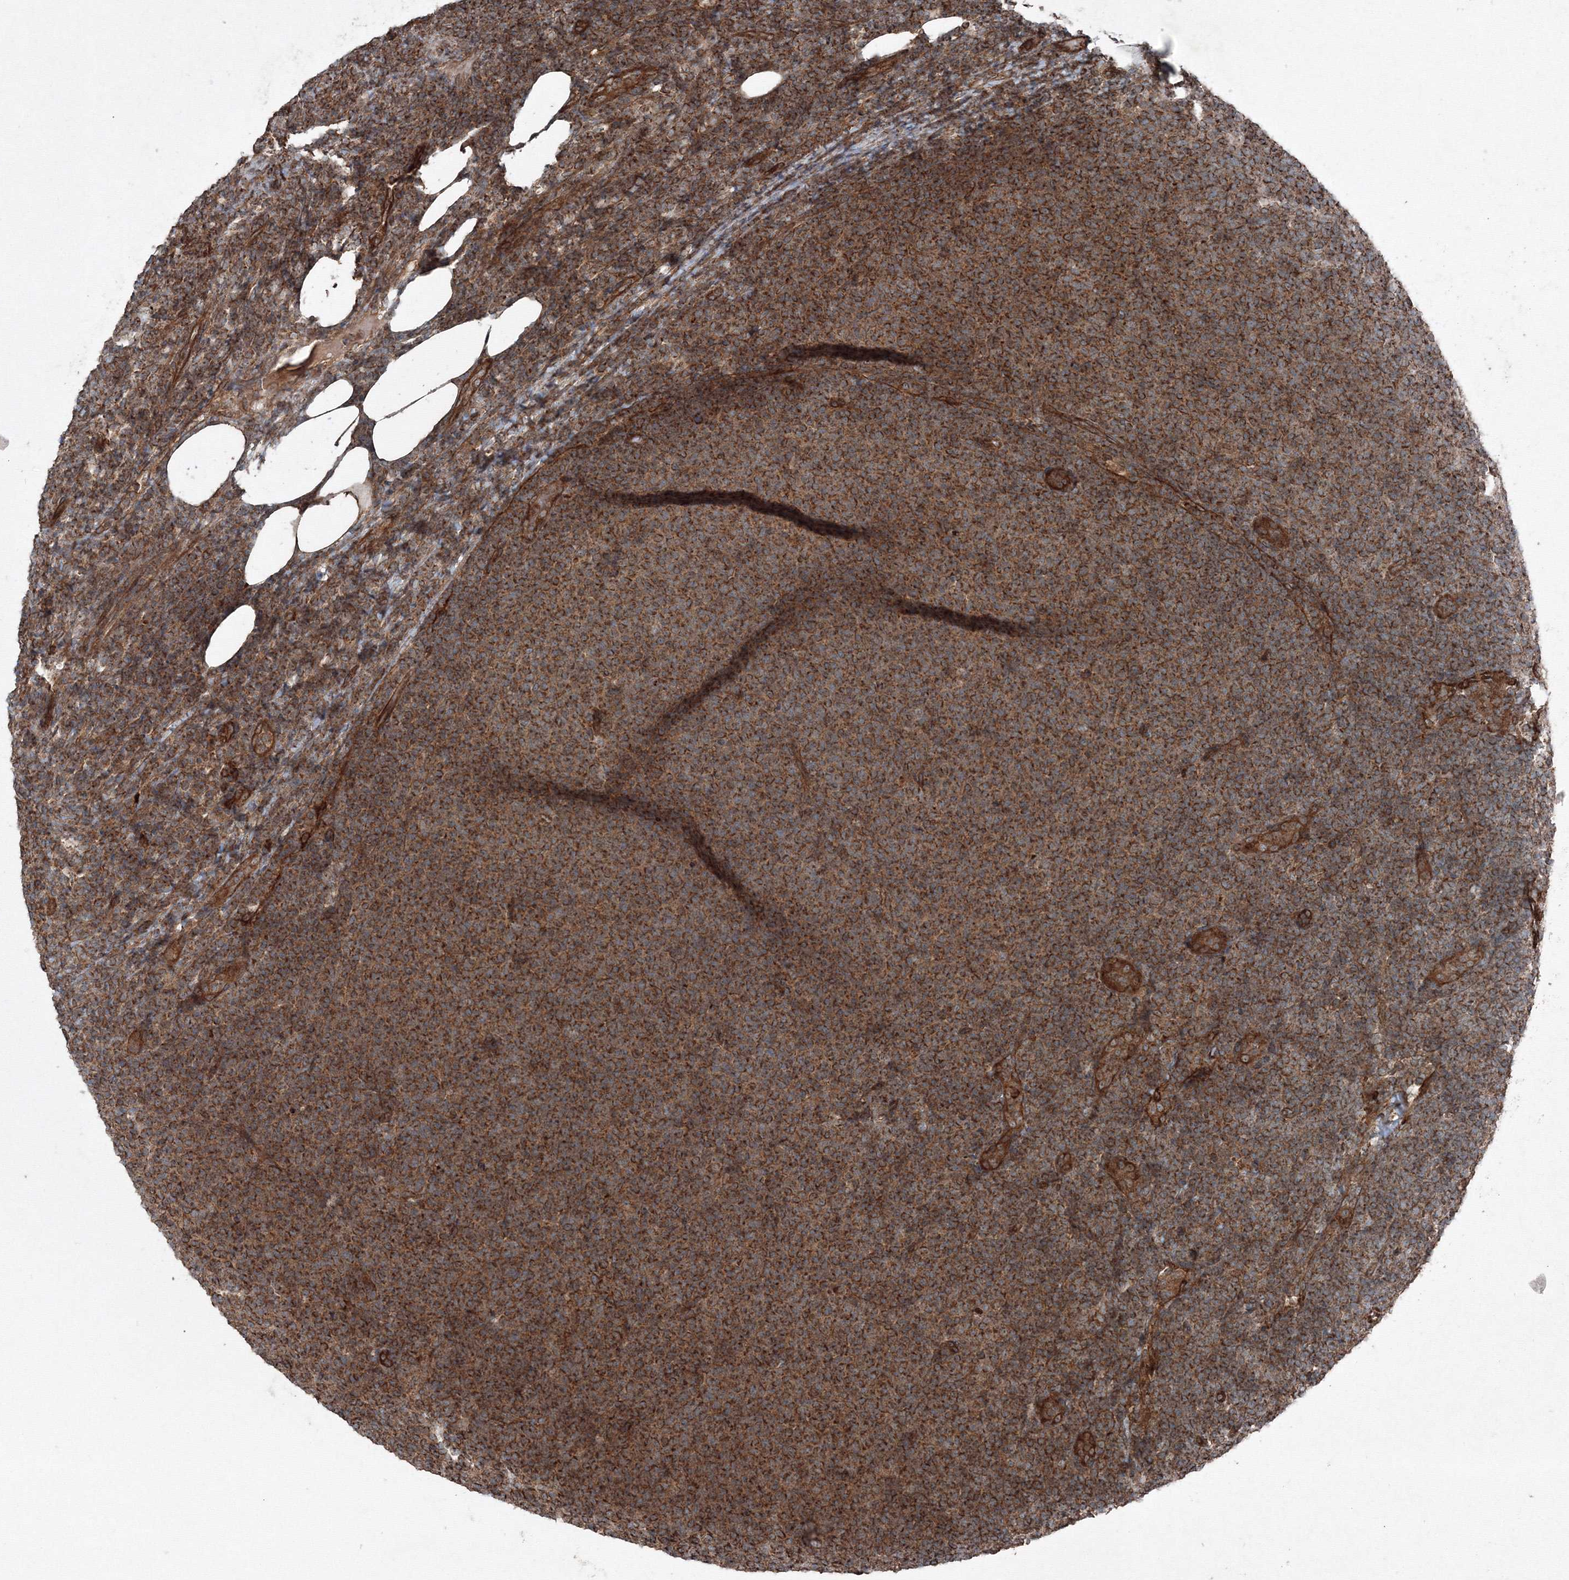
{"staining": {"intensity": "strong", "quantity": ">75%", "location": "cytoplasmic/membranous"}, "tissue": "lymphoma", "cell_type": "Tumor cells", "image_type": "cancer", "snomed": [{"axis": "morphology", "description": "Malignant lymphoma, non-Hodgkin's type, Low grade"}, {"axis": "topography", "description": "Lymph node"}], "caption": "Immunohistochemistry (IHC) micrograph of neoplastic tissue: human malignant lymphoma, non-Hodgkin's type (low-grade) stained using IHC exhibits high levels of strong protein expression localized specifically in the cytoplasmic/membranous of tumor cells, appearing as a cytoplasmic/membranous brown color.", "gene": "COPS7B", "patient": {"sex": "male", "age": 66}}